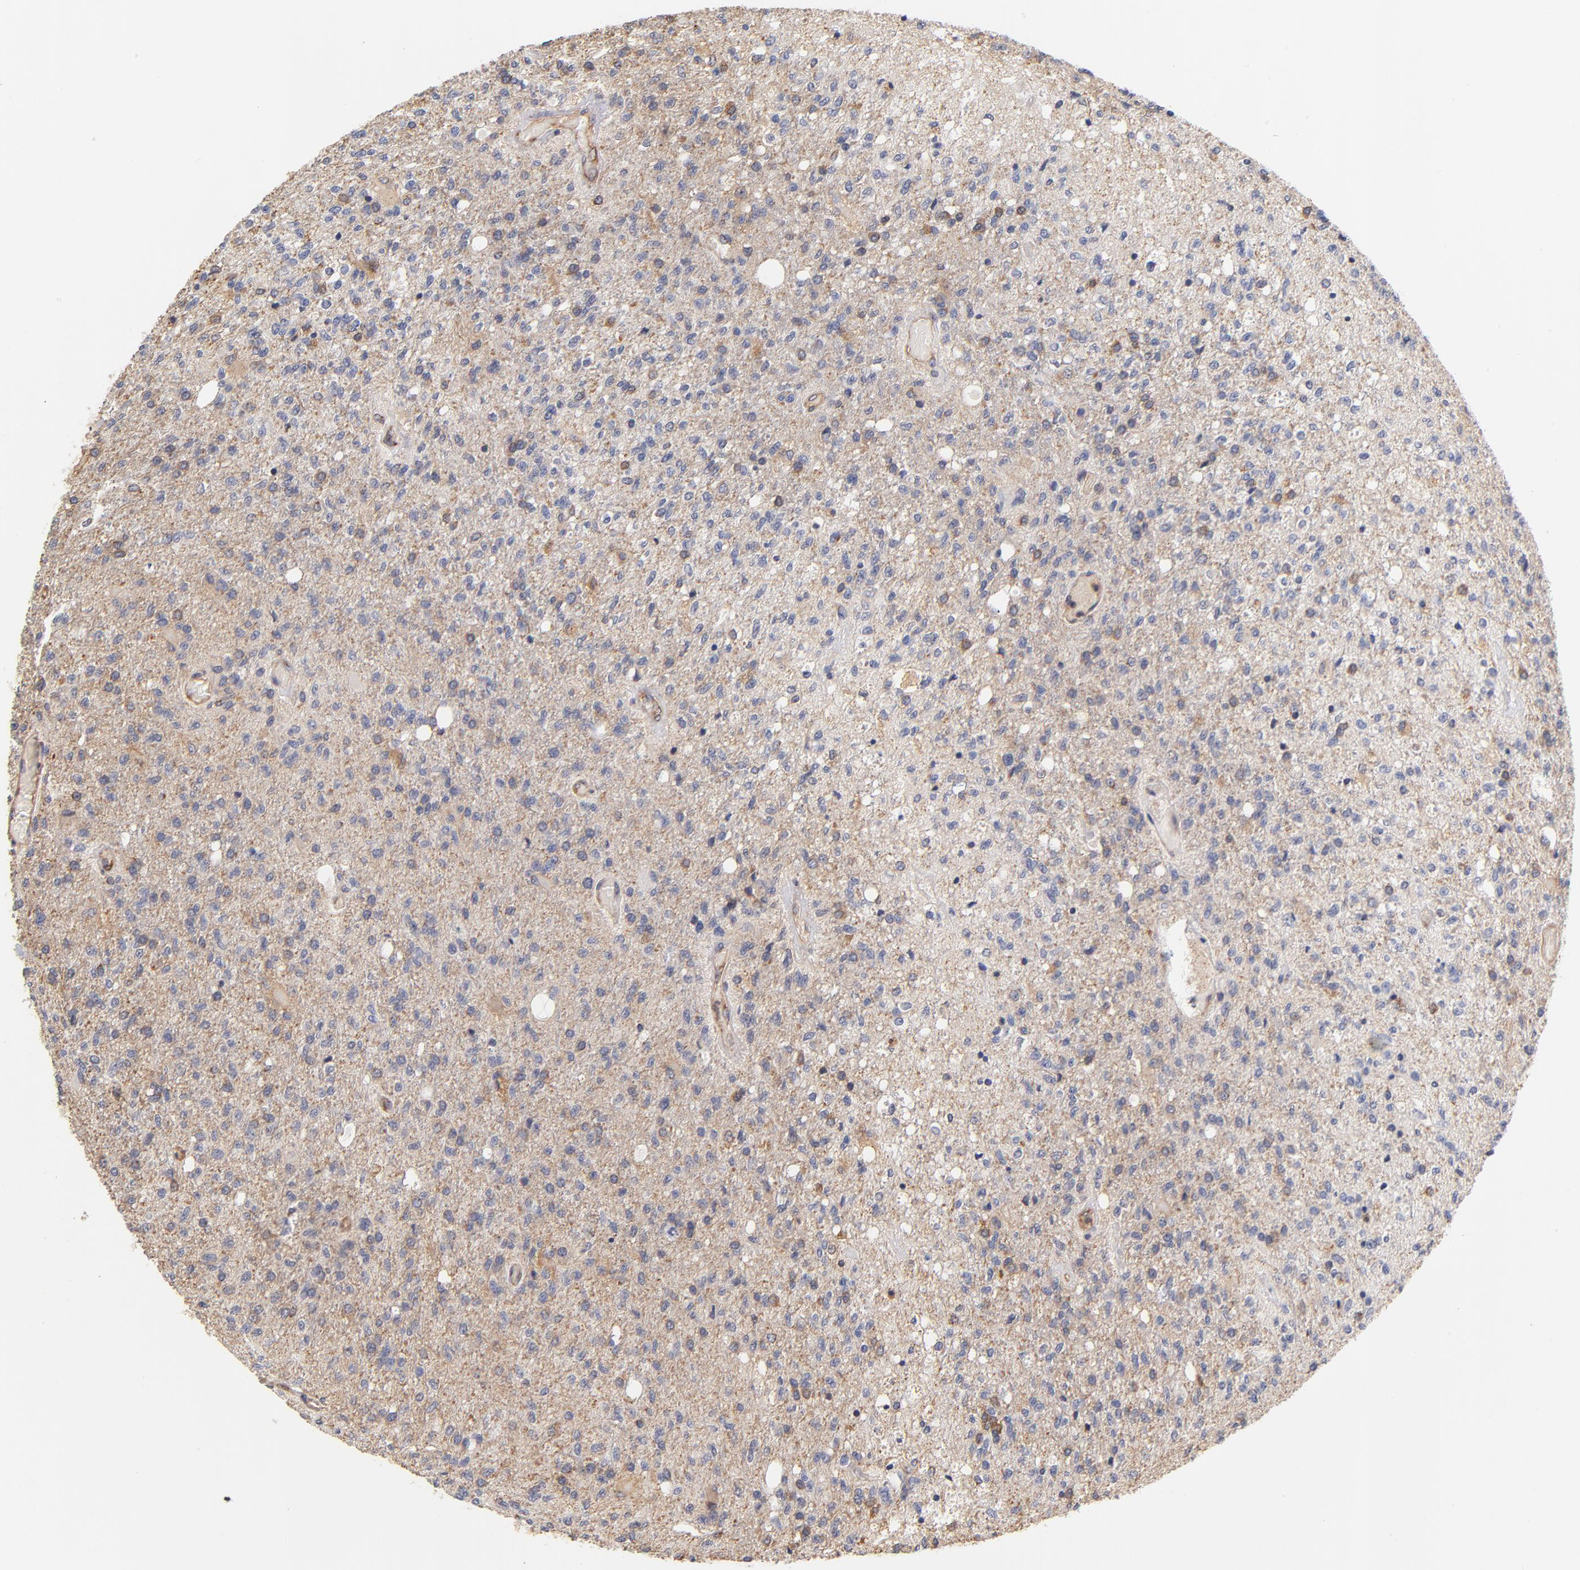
{"staining": {"intensity": "weak", "quantity": "25%-75%", "location": "cytoplasmic/membranous"}, "tissue": "glioma", "cell_type": "Tumor cells", "image_type": "cancer", "snomed": [{"axis": "morphology", "description": "Normal tissue, NOS"}, {"axis": "morphology", "description": "Glioma, malignant, High grade"}, {"axis": "topography", "description": "Cerebral cortex"}], "caption": "An image showing weak cytoplasmic/membranous positivity in approximately 25%-75% of tumor cells in glioma, as visualized by brown immunohistochemical staining.", "gene": "FCMR", "patient": {"sex": "male", "age": 77}}